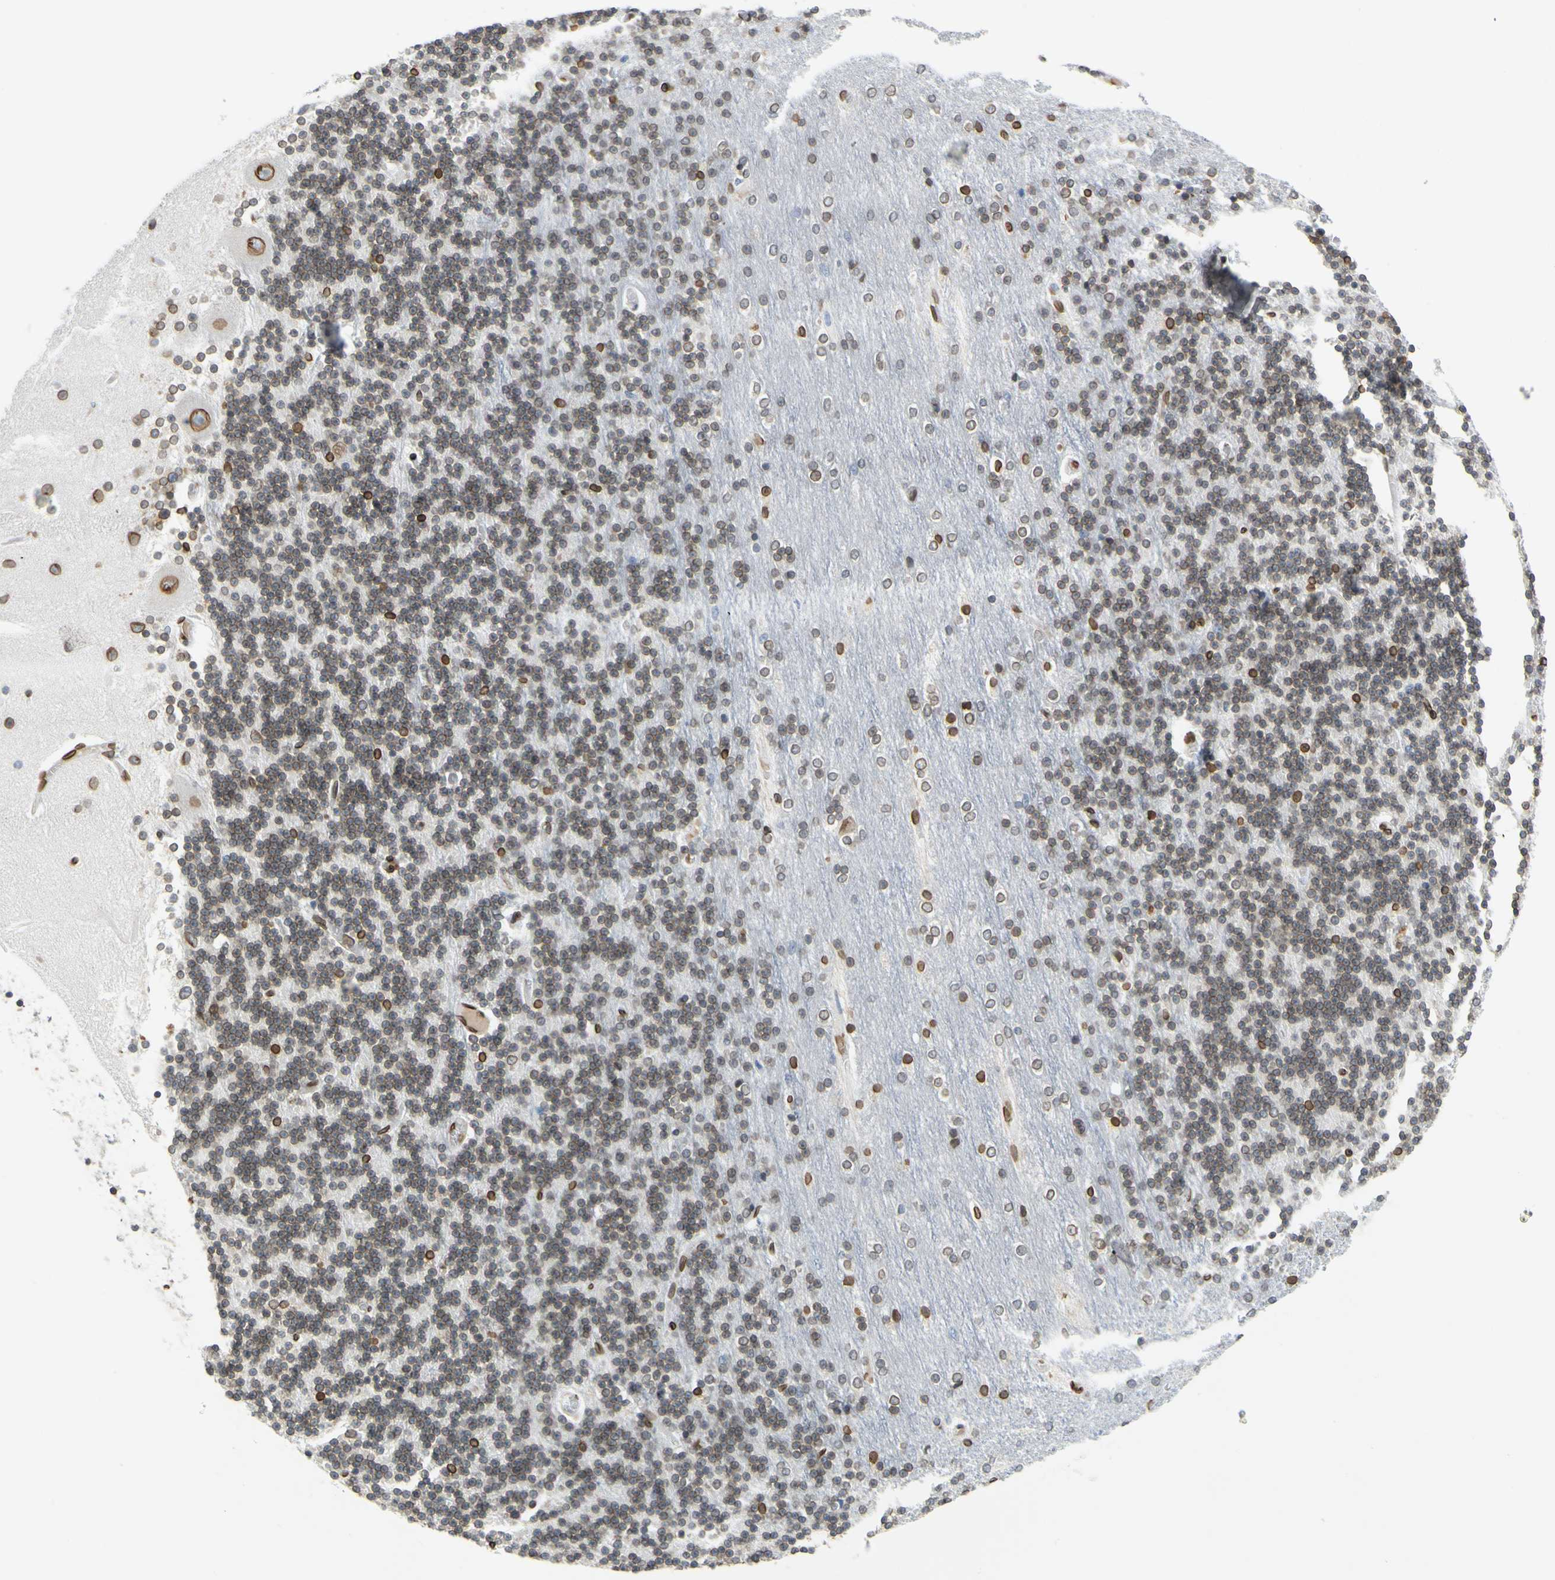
{"staining": {"intensity": "strong", "quantity": "<25%", "location": "cytoplasmic/membranous,nuclear"}, "tissue": "cerebellum", "cell_type": "Cells in granular layer", "image_type": "normal", "snomed": [{"axis": "morphology", "description": "Normal tissue, NOS"}, {"axis": "topography", "description": "Cerebellum"}], "caption": "Protein expression analysis of normal cerebellum reveals strong cytoplasmic/membranous,nuclear positivity in approximately <25% of cells in granular layer. (DAB IHC, brown staining for protein, blue staining for nuclei).", "gene": "SUN1", "patient": {"sex": "female", "age": 54}}